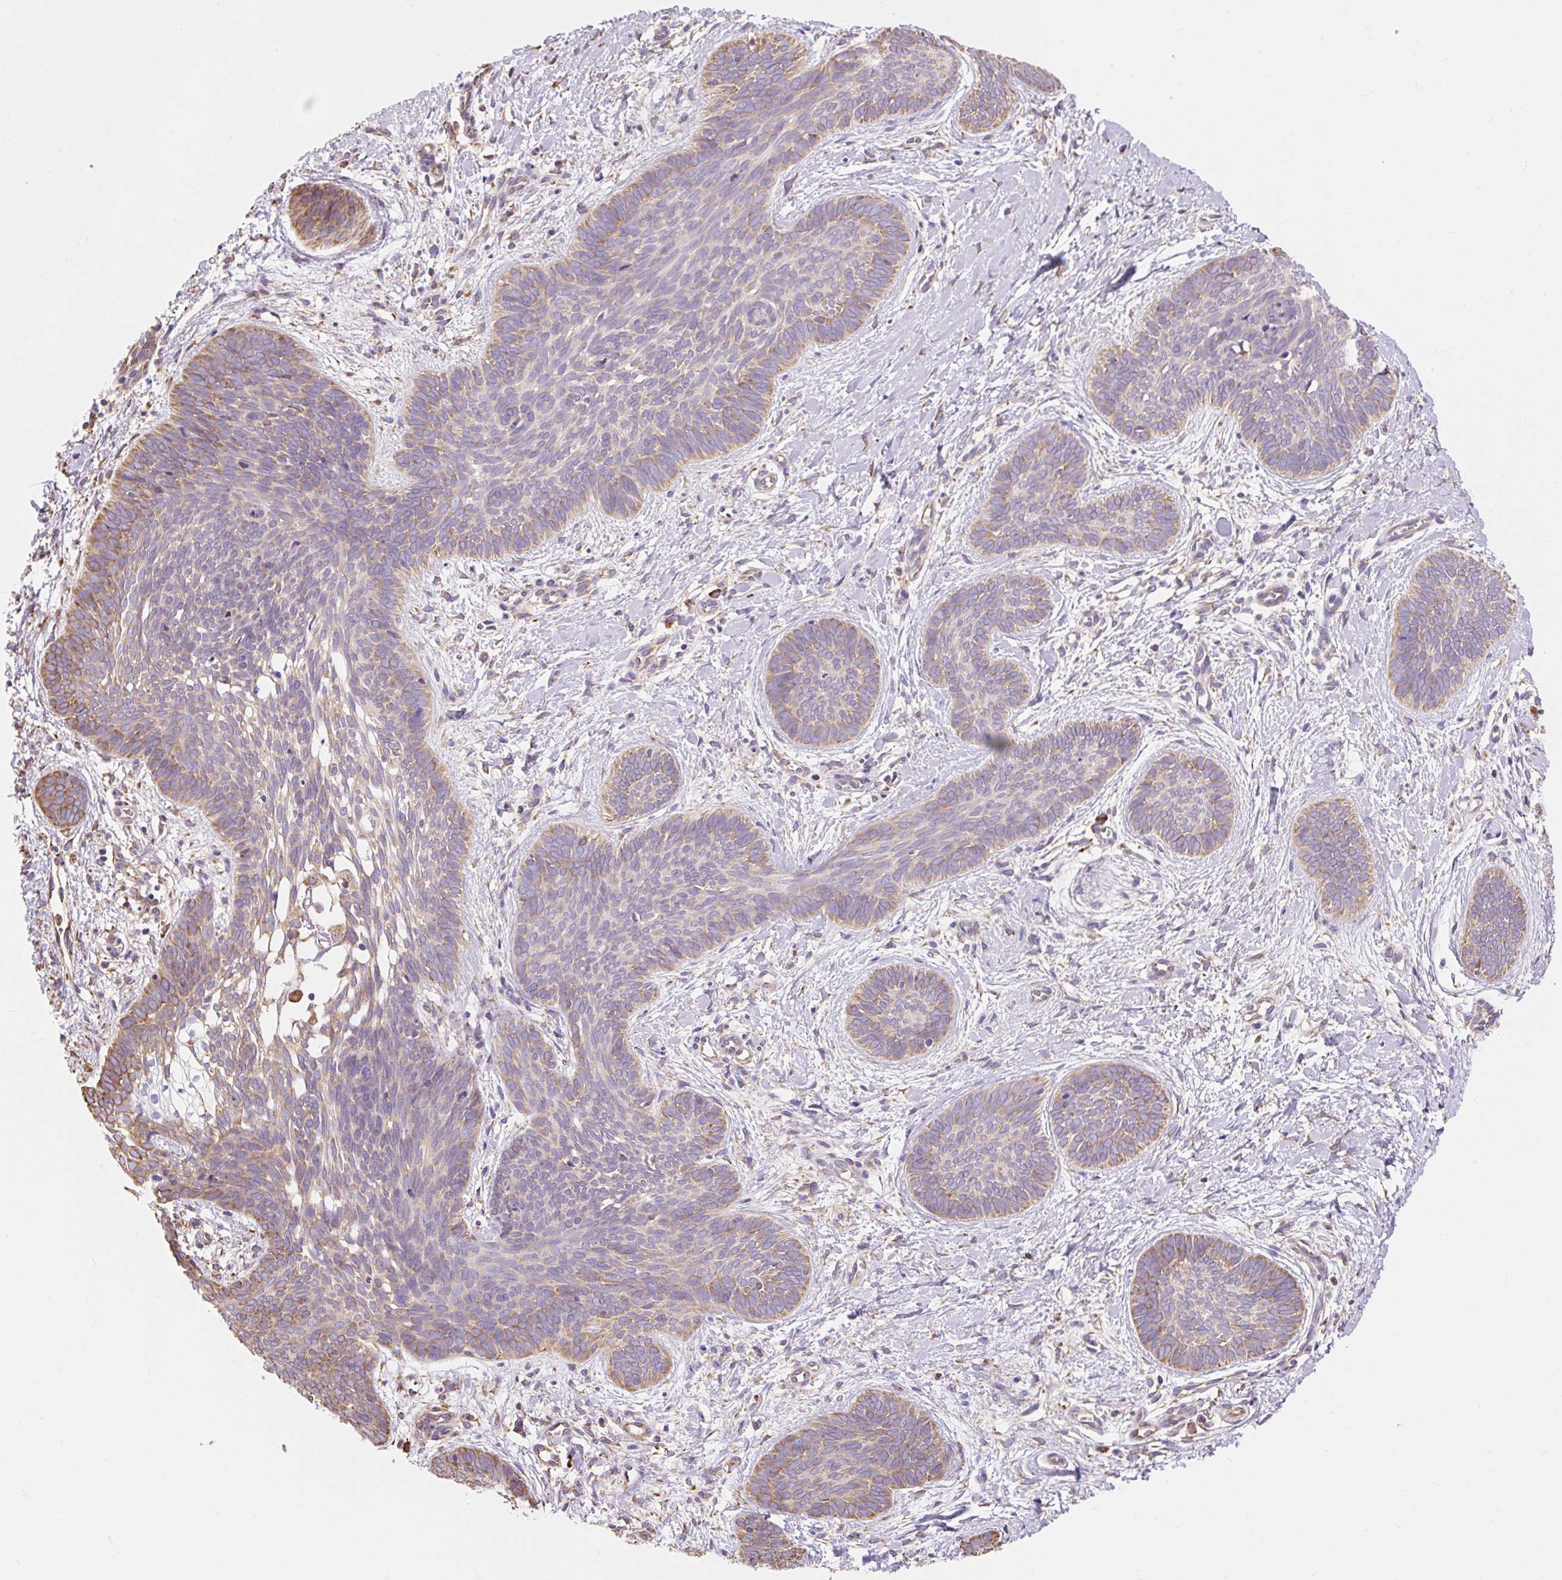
{"staining": {"intensity": "weak", "quantity": ">75%", "location": "cytoplasmic/membranous"}, "tissue": "skin cancer", "cell_type": "Tumor cells", "image_type": "cancer", "snomed": [{"axis": "morphology", "description": "Basal cell carcinoma"}, {"axis": "topography", "description": "Skin"}], "caption": "IHC micrograph of human skin basal cell carcinoma stained for a protein (brown), which shows low levels of weak cytoplasmic/membranous positivity in approximately >75% of tumor cells.", "gene": "RPS17", "patient": {"sex": "female", "age": 81}}